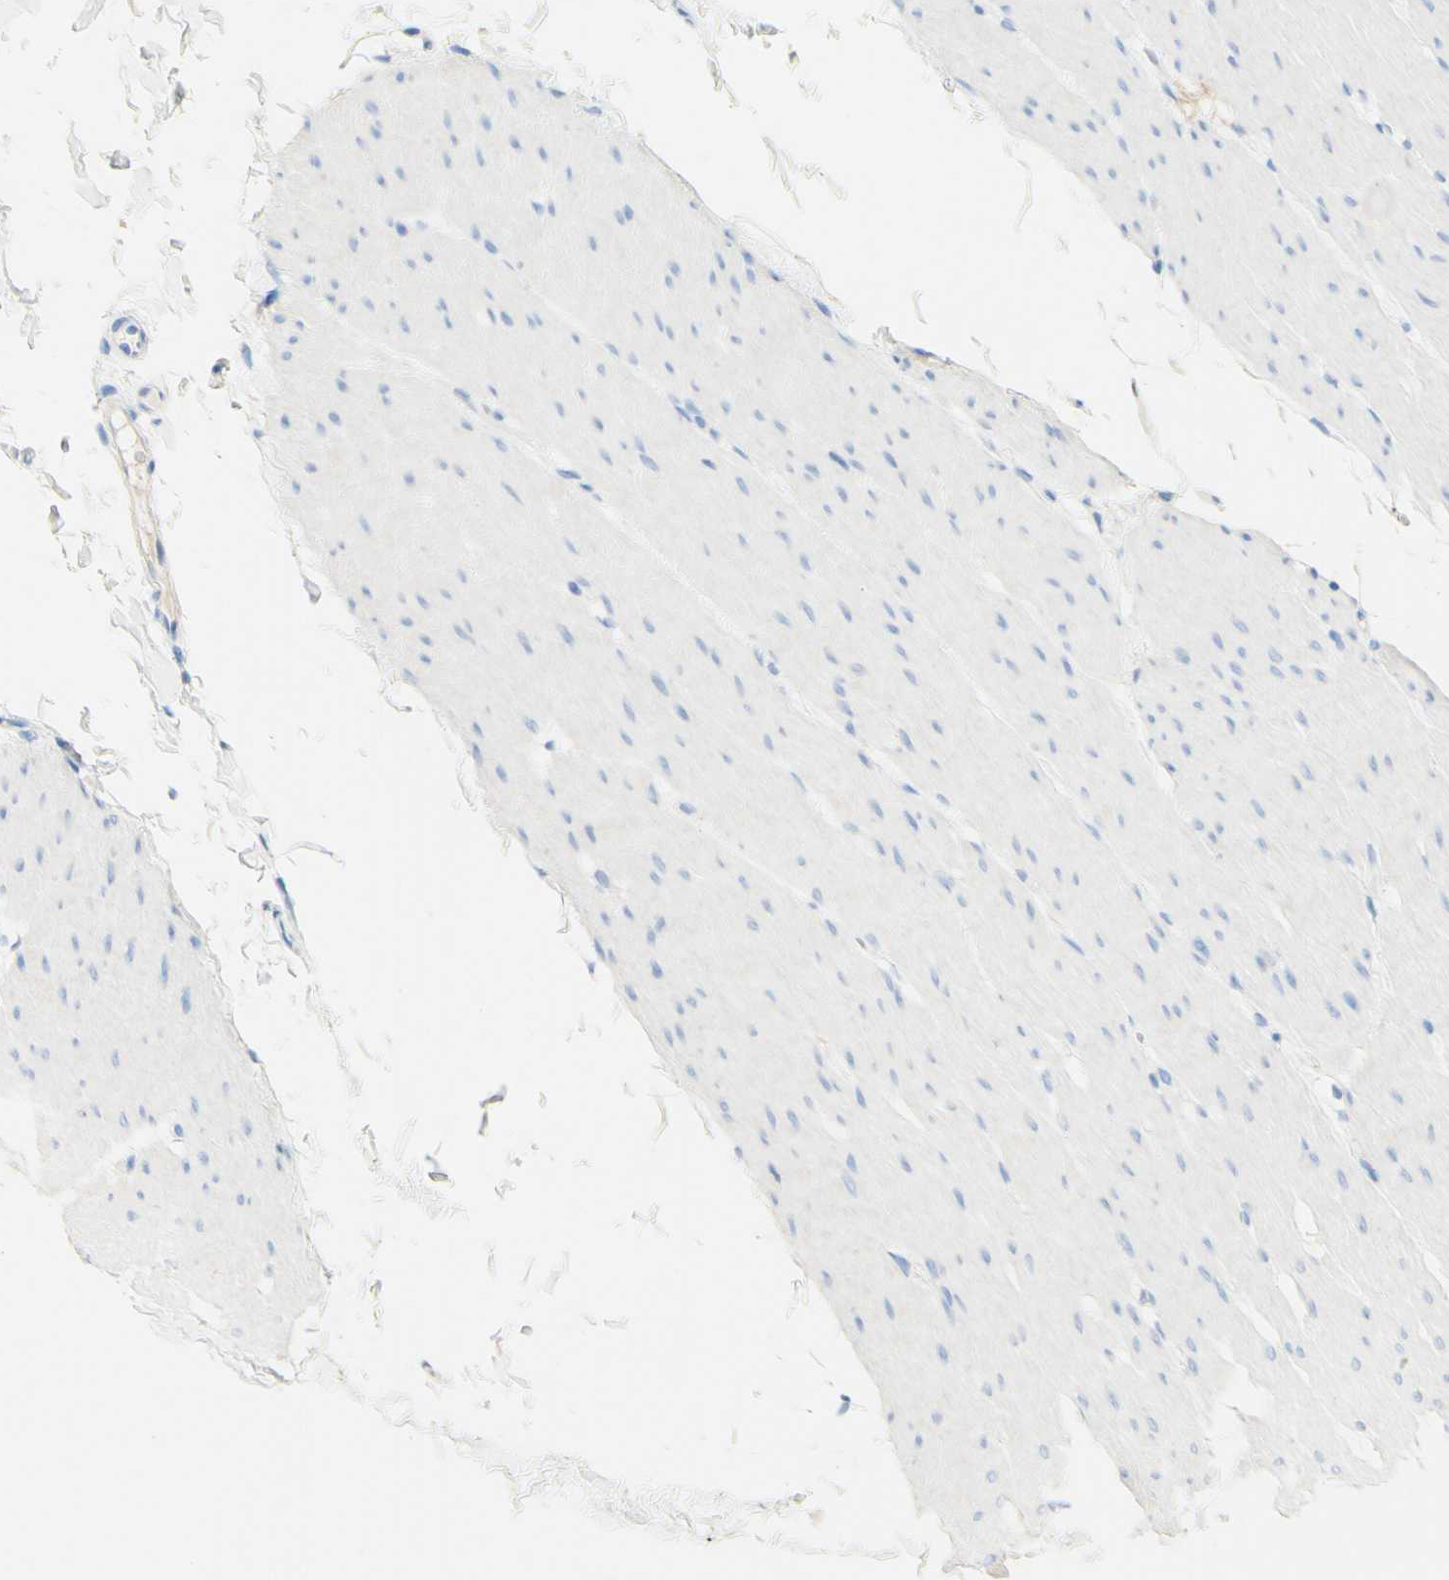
{"staining": {"intensity": "negative", "quantity": "none", "location": "none"}, "tissue": "smooth muscle", "cell_type": "Smooth muscle cells", "image_type": "normal", "snomed": [{"axis": "morphology", "description": "Normal tissue, NOS"}, {"axis": "topography", "description": "Smooth muscle"}, {"axis": "topography", "description": "Colon"}], "caption": "Immunohistochemistry micrograph of normal smooth muscle stained for a protein (brown), which displays no expression in smooth muscle cells. (Brightfield microscopy of DAB immunohistochemistry (IHC) at high magnification).", "gene": "PIGR", "patient": {"sex": "male", "age": 67}}